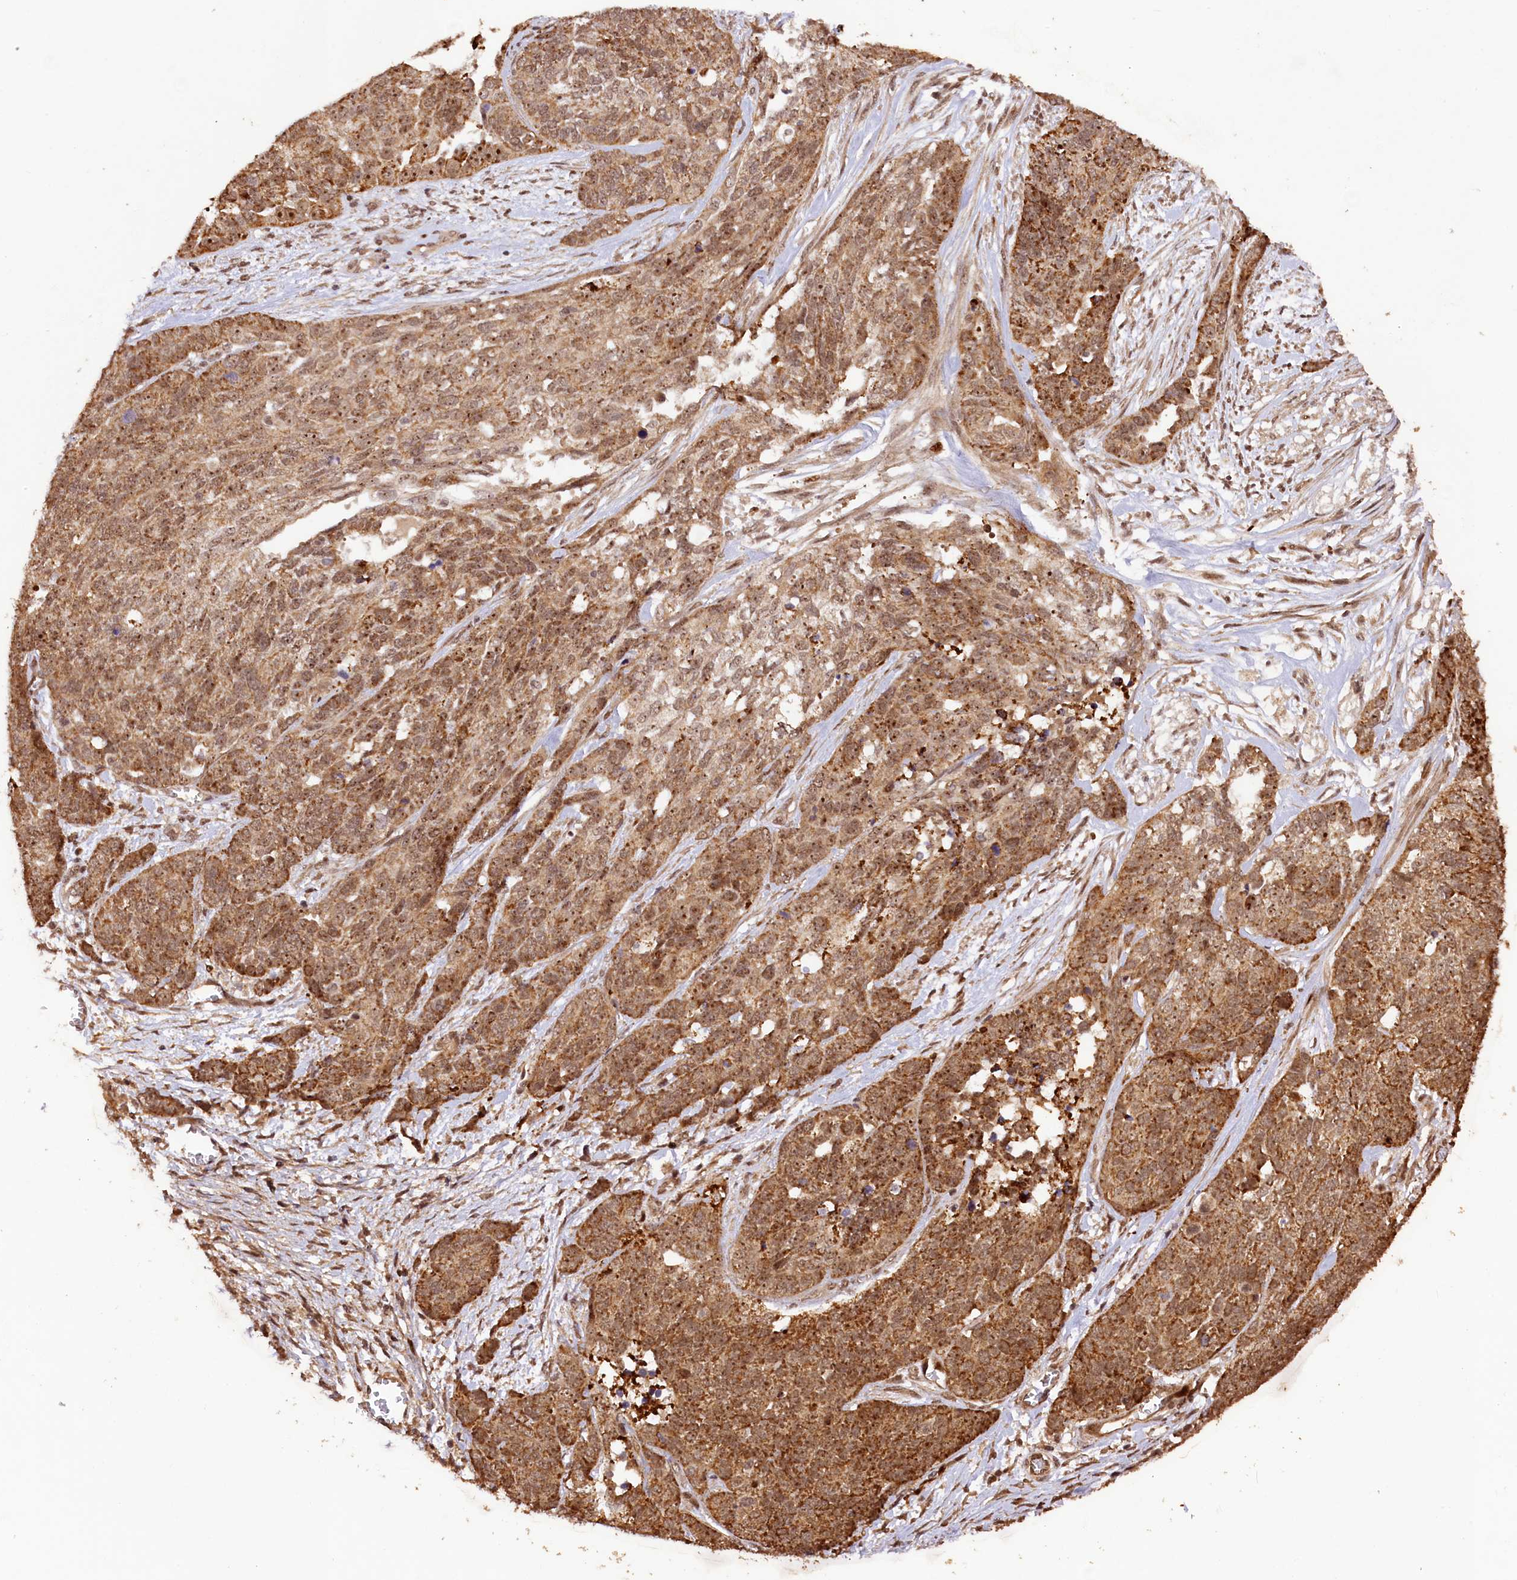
{"staining": {"intensity": "moderate", "quantity": ">75%", "location": "cytoplasmic/membranous,nuclear"}, "tissue": "ovarian cancer", "cell_type": "Tumor cells", "image_type": "cancer", "snomed": [{"axis": "morphology", "description": "Cystadenocarcinoma, serous, NOS"}, {"axis": "topography", "description": "Ovary"}], "caption": "Protein expression analysis of ovarian cancer (serous cystadenocarcinoma) exhibits moderate cytoplasmic/membranous and nuclear positivity in approximately >75% of tumor cells.", "gene": "SHPRH", "patient": {"sex": "female", "age": 44}}